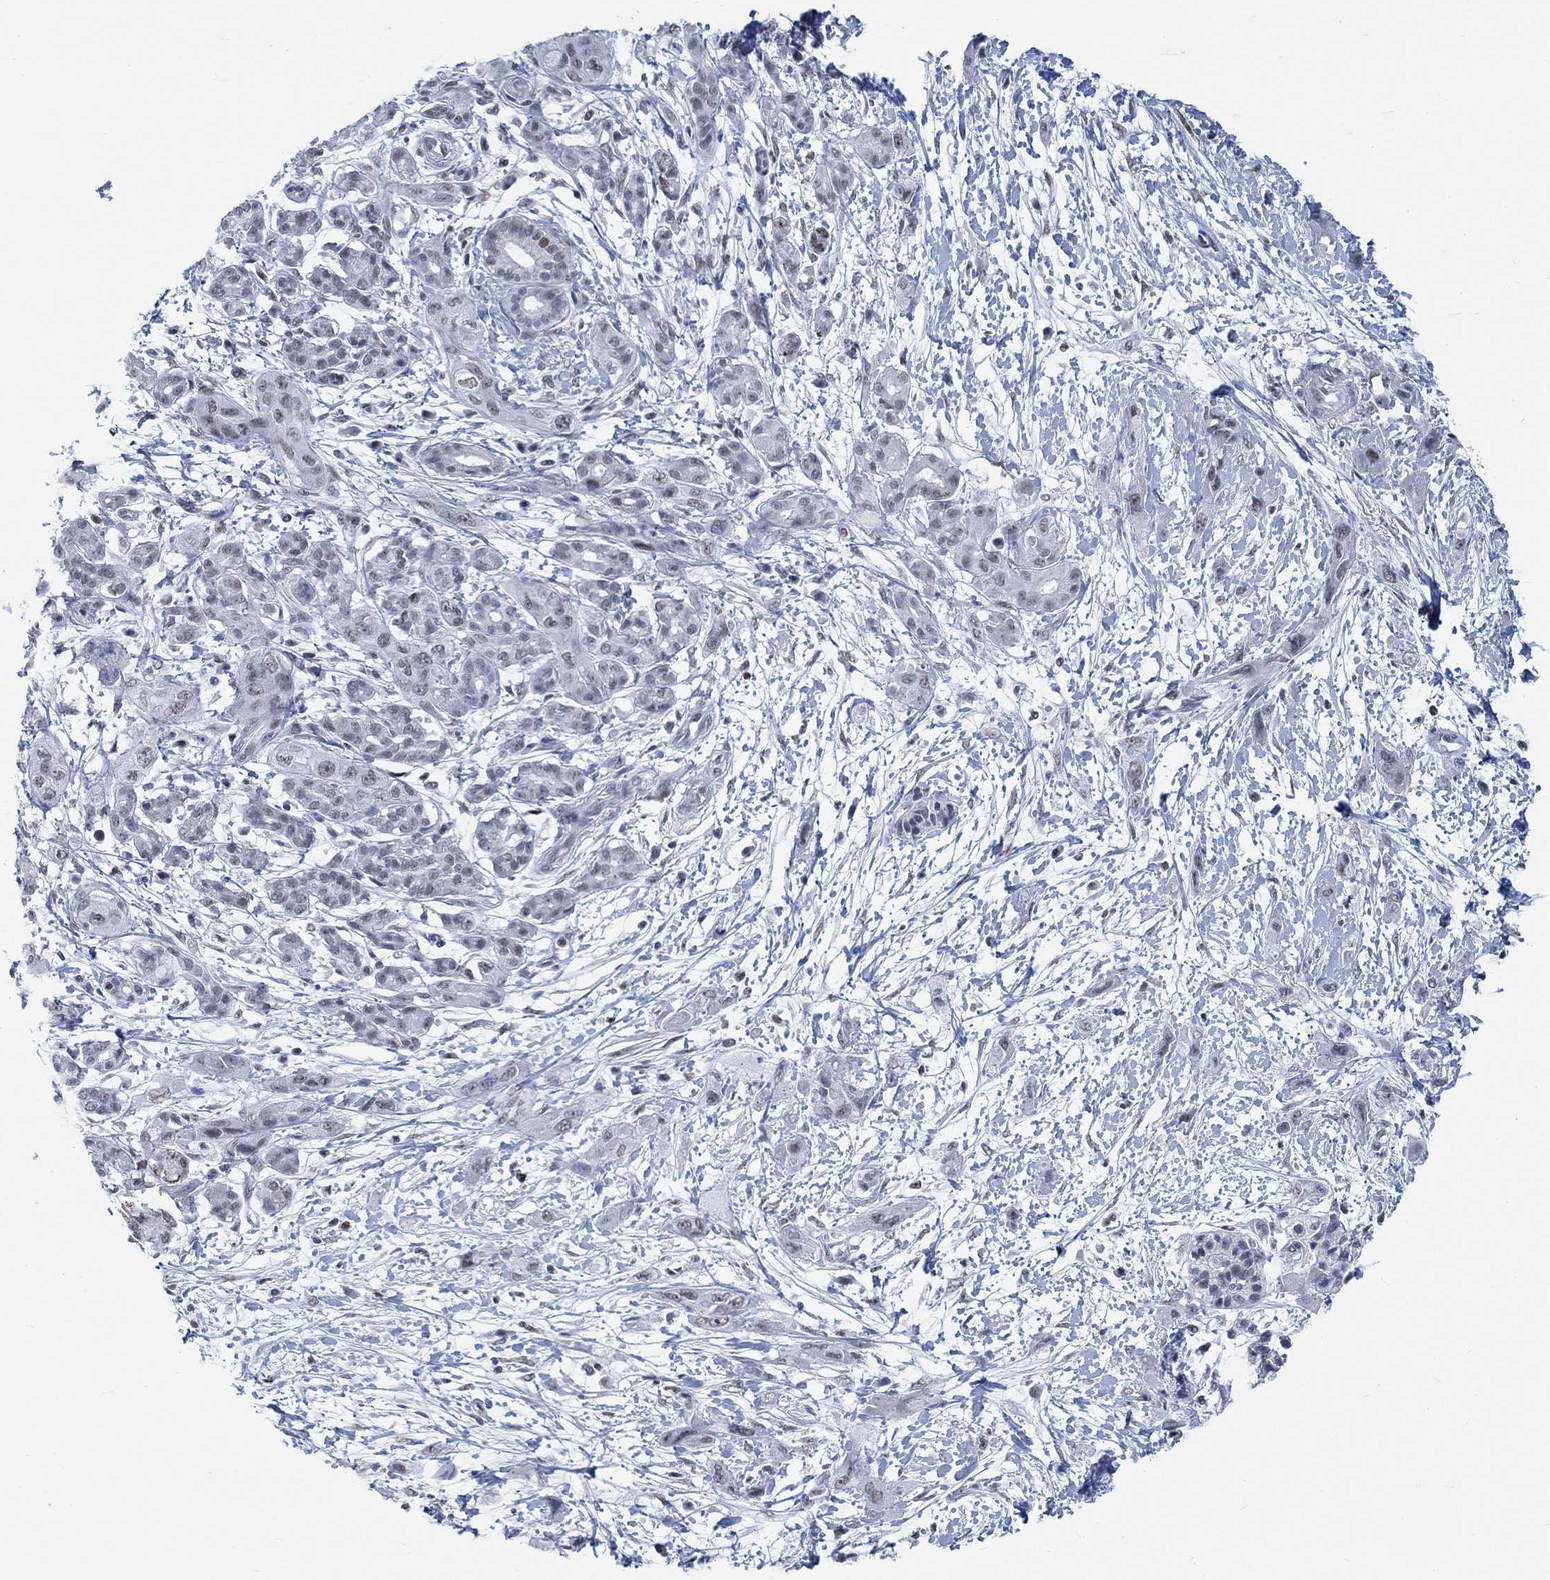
{"staining": {"intensity": "negative", "quantity": "none", "location": "none"}, "tissue": "pancreatic cancer", "cell_type": "Tumor cells", "image_type": "cancer", "snomed": [{"axis": "morphology", "description": "Adenocarcinoma, NOS"}, {"axis": "topography", "description": "Pancreas"}], "caption": "A high-resolution photomicrograph shows immunohistochemistry (IHC) staining of pancreatic adenocarcinoma, which exhibits no significant positivity in tumor cells. (Stains: DAB (3,3'-diaminobenzidine) IHC with hematoxylin counter stain, Microscopy: brightfield microscopy at high magnification).", "gene": "KCNH8", "patient": {"sex": "male", "age": 72}}